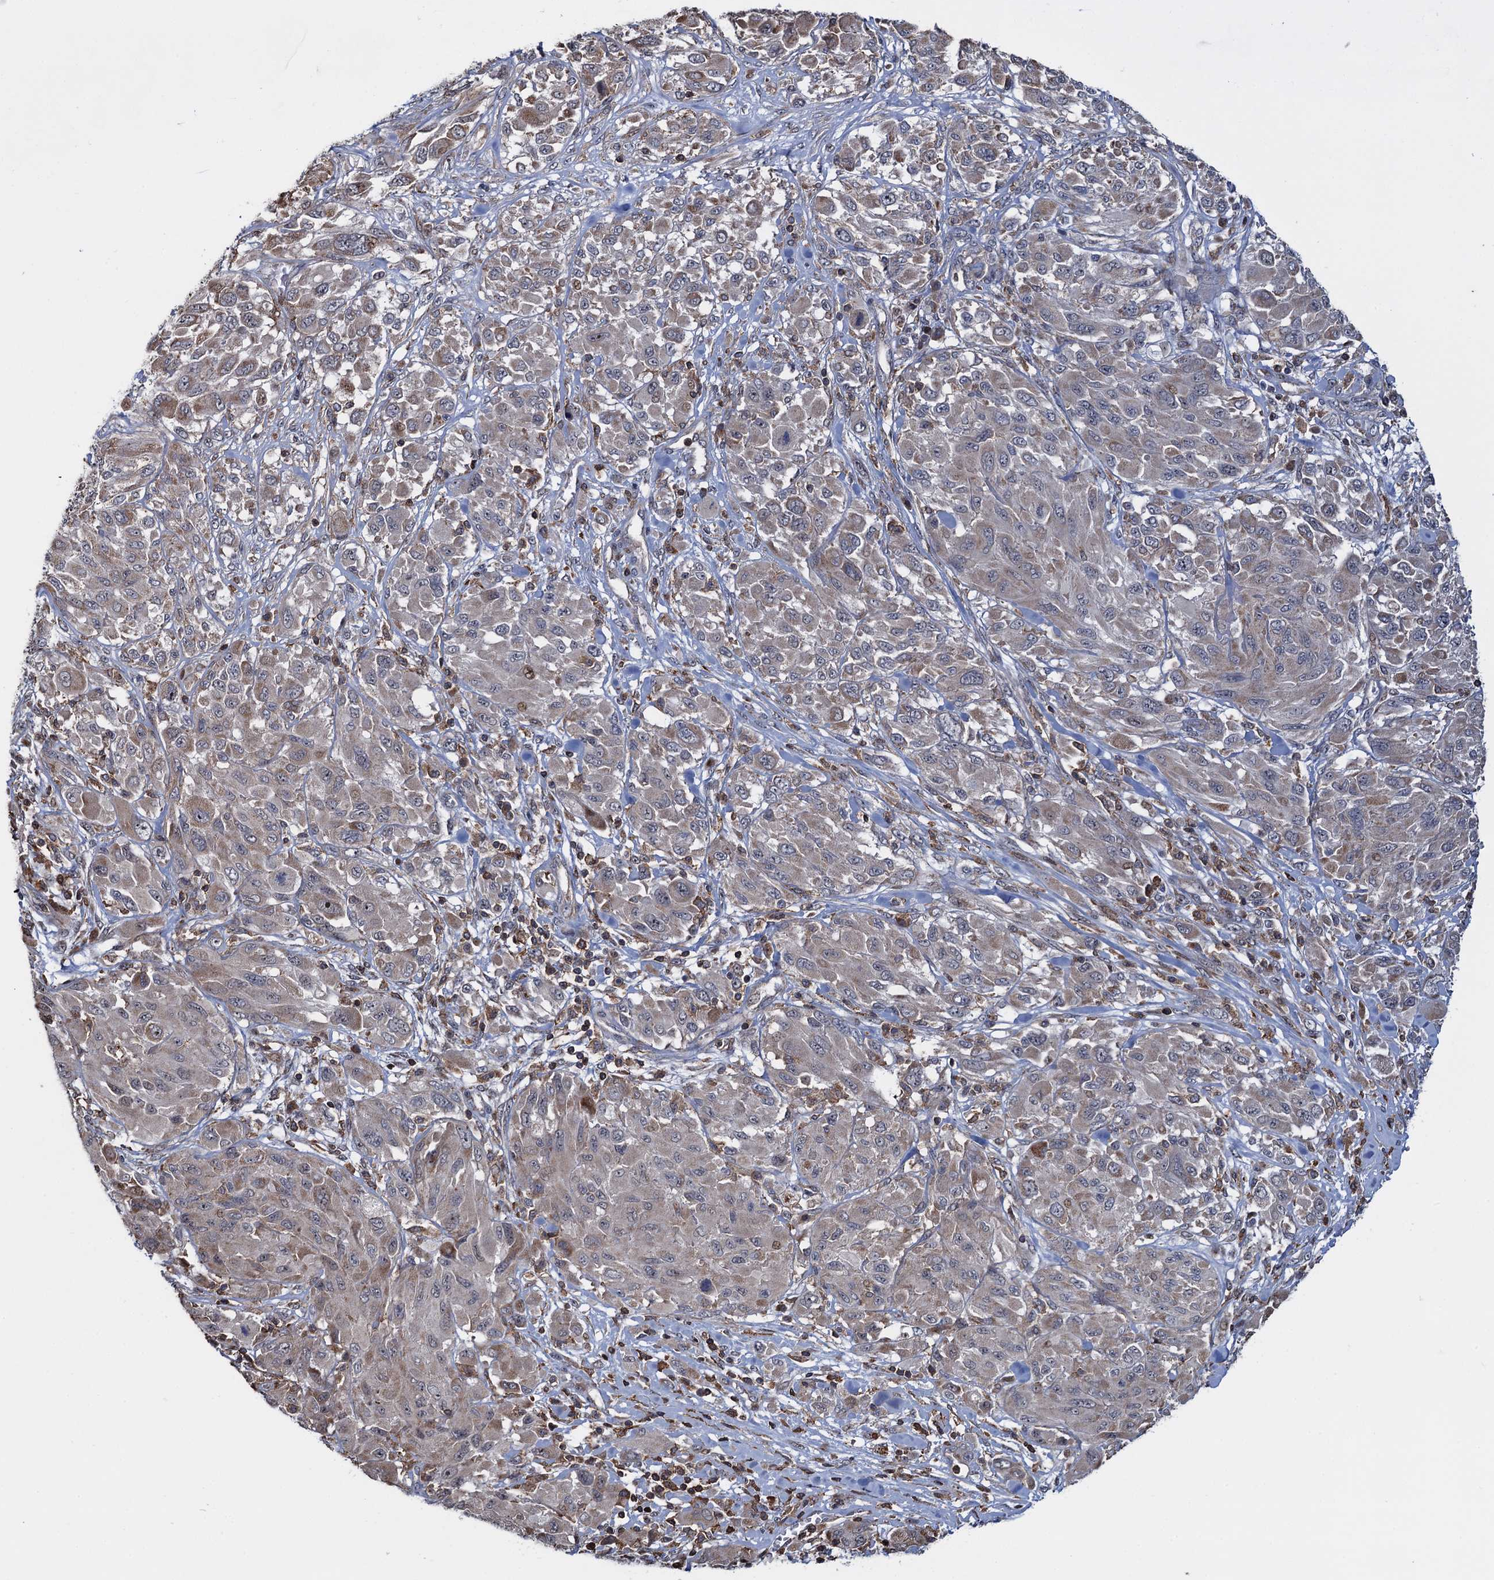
{"staining": {"intensity": "weak", "quantity": "25%-75%", "location": "cytoplasmic/membranous"}, "tissue": "melanoma", "cell_type": "Tumor cells", "image_type": "cancer", "snomed": [{"axis": "morphology", "description": "Malignant melanoma, NOS"}, {"axis": "topography", "description": "Skin"}], "caption": "Immunohistochemistry staining of melanoma, which reveals low levels of weak cytoplasmic/membranous positivity in approximately 25%-75% of tumor cells indicating weak cytoplasmic/membranous protein staining. The staining was performed using DAB (3,3'-diaminobenzidine) (brown) for protein detection and nuclei were counterstained in hematoxylin (blue).", "gene": "CCDC102A", "patient": {"sex": "female", "age": 91}}